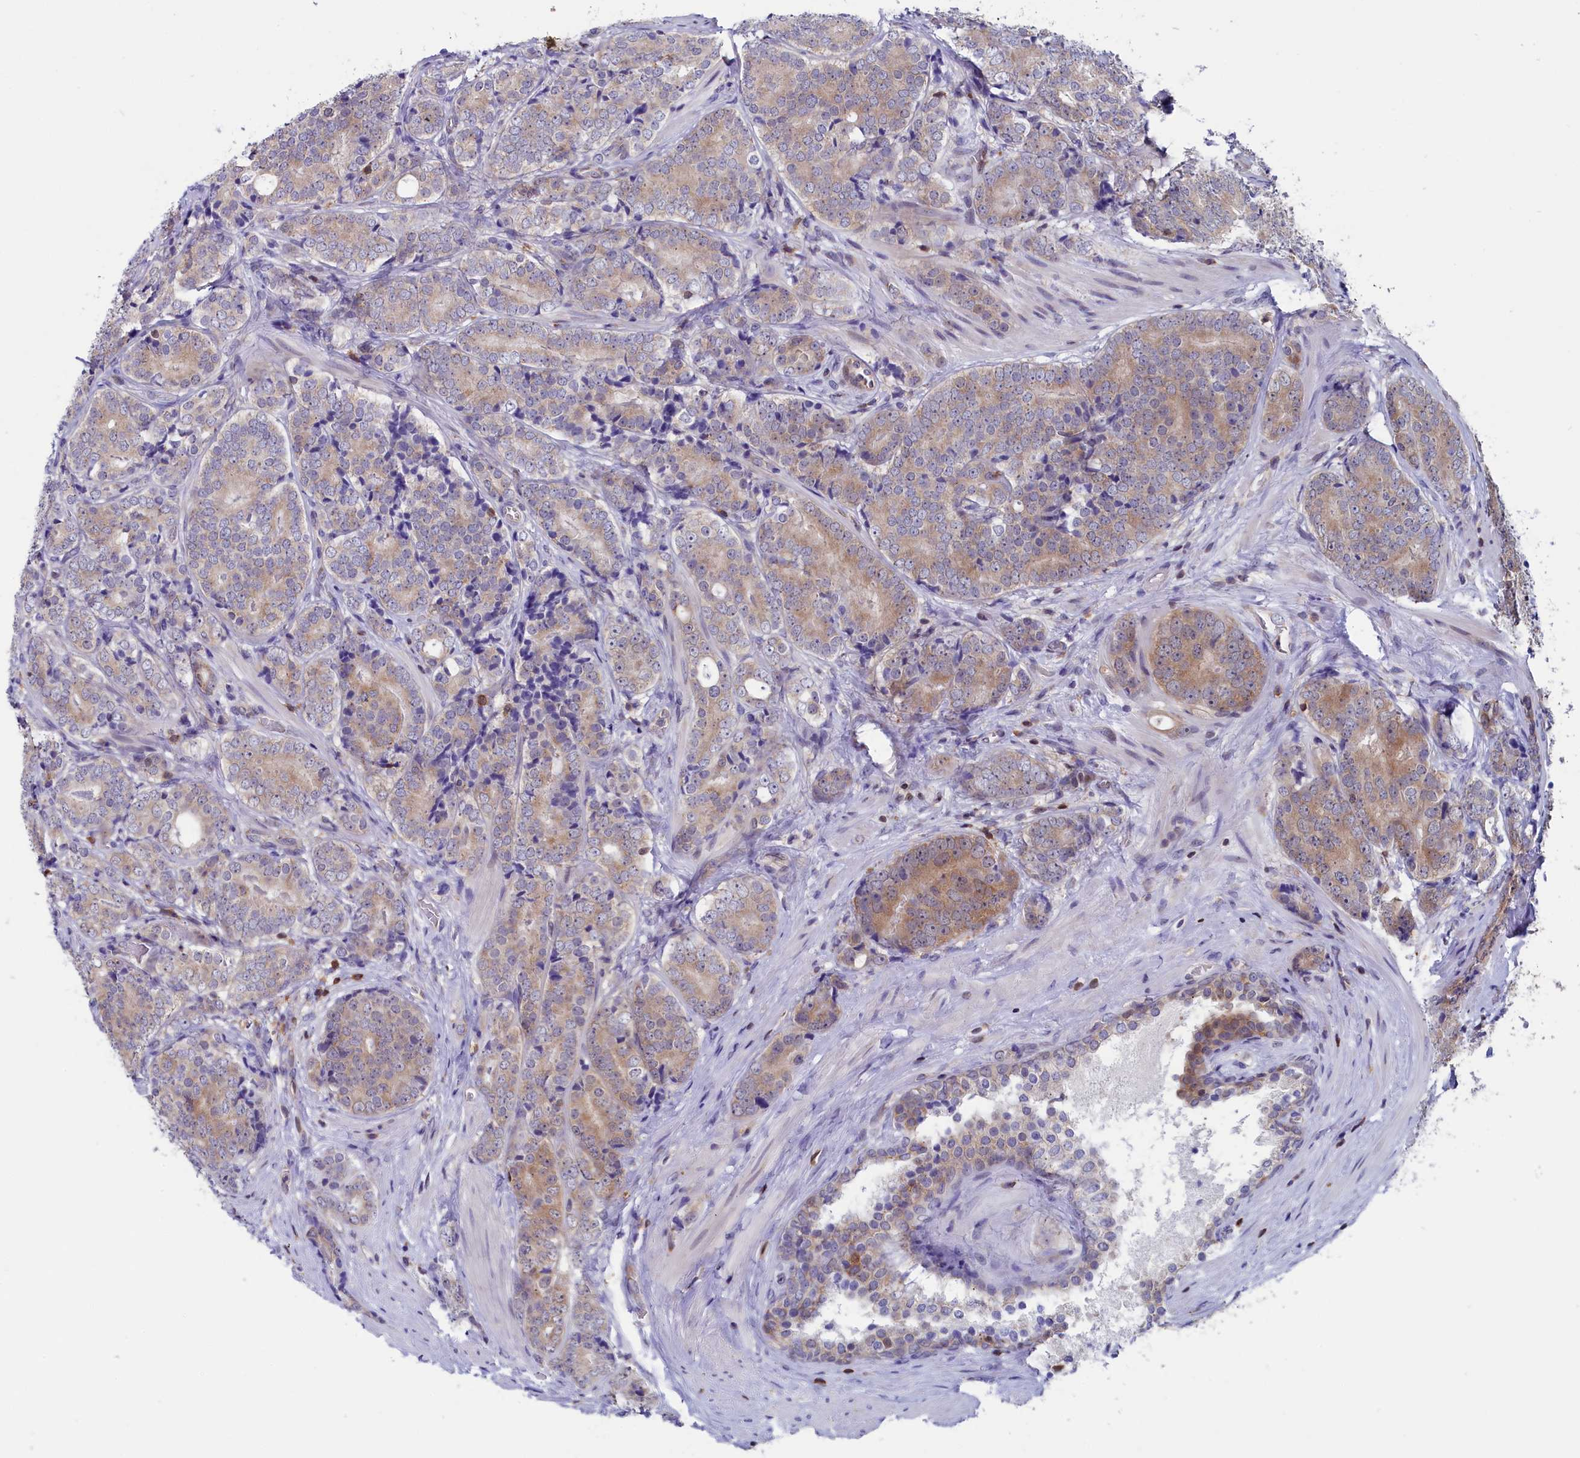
{"staining": {"intensity": "weak", "quantity": ">75%", "location": "cytoplasmic/membranous"}, "tissue": "prostate cancer", "cell_type": "Tumor cells", "image_type": "cancer", "snomed": [{"axis": "morphology", "description": "Adenocarcinoma, High grade"}, {"axis": "topography", "description": "Prostate"}], "caption": "Brown immunohistochemical staining in human prostate adenocarcinoma (high-grade) reveals weak cytoplasmic/membranous staining in about >75% of tumor cells.", "gene": "CIAPIN1", "patient": {"sex": "male", "age": 56}}